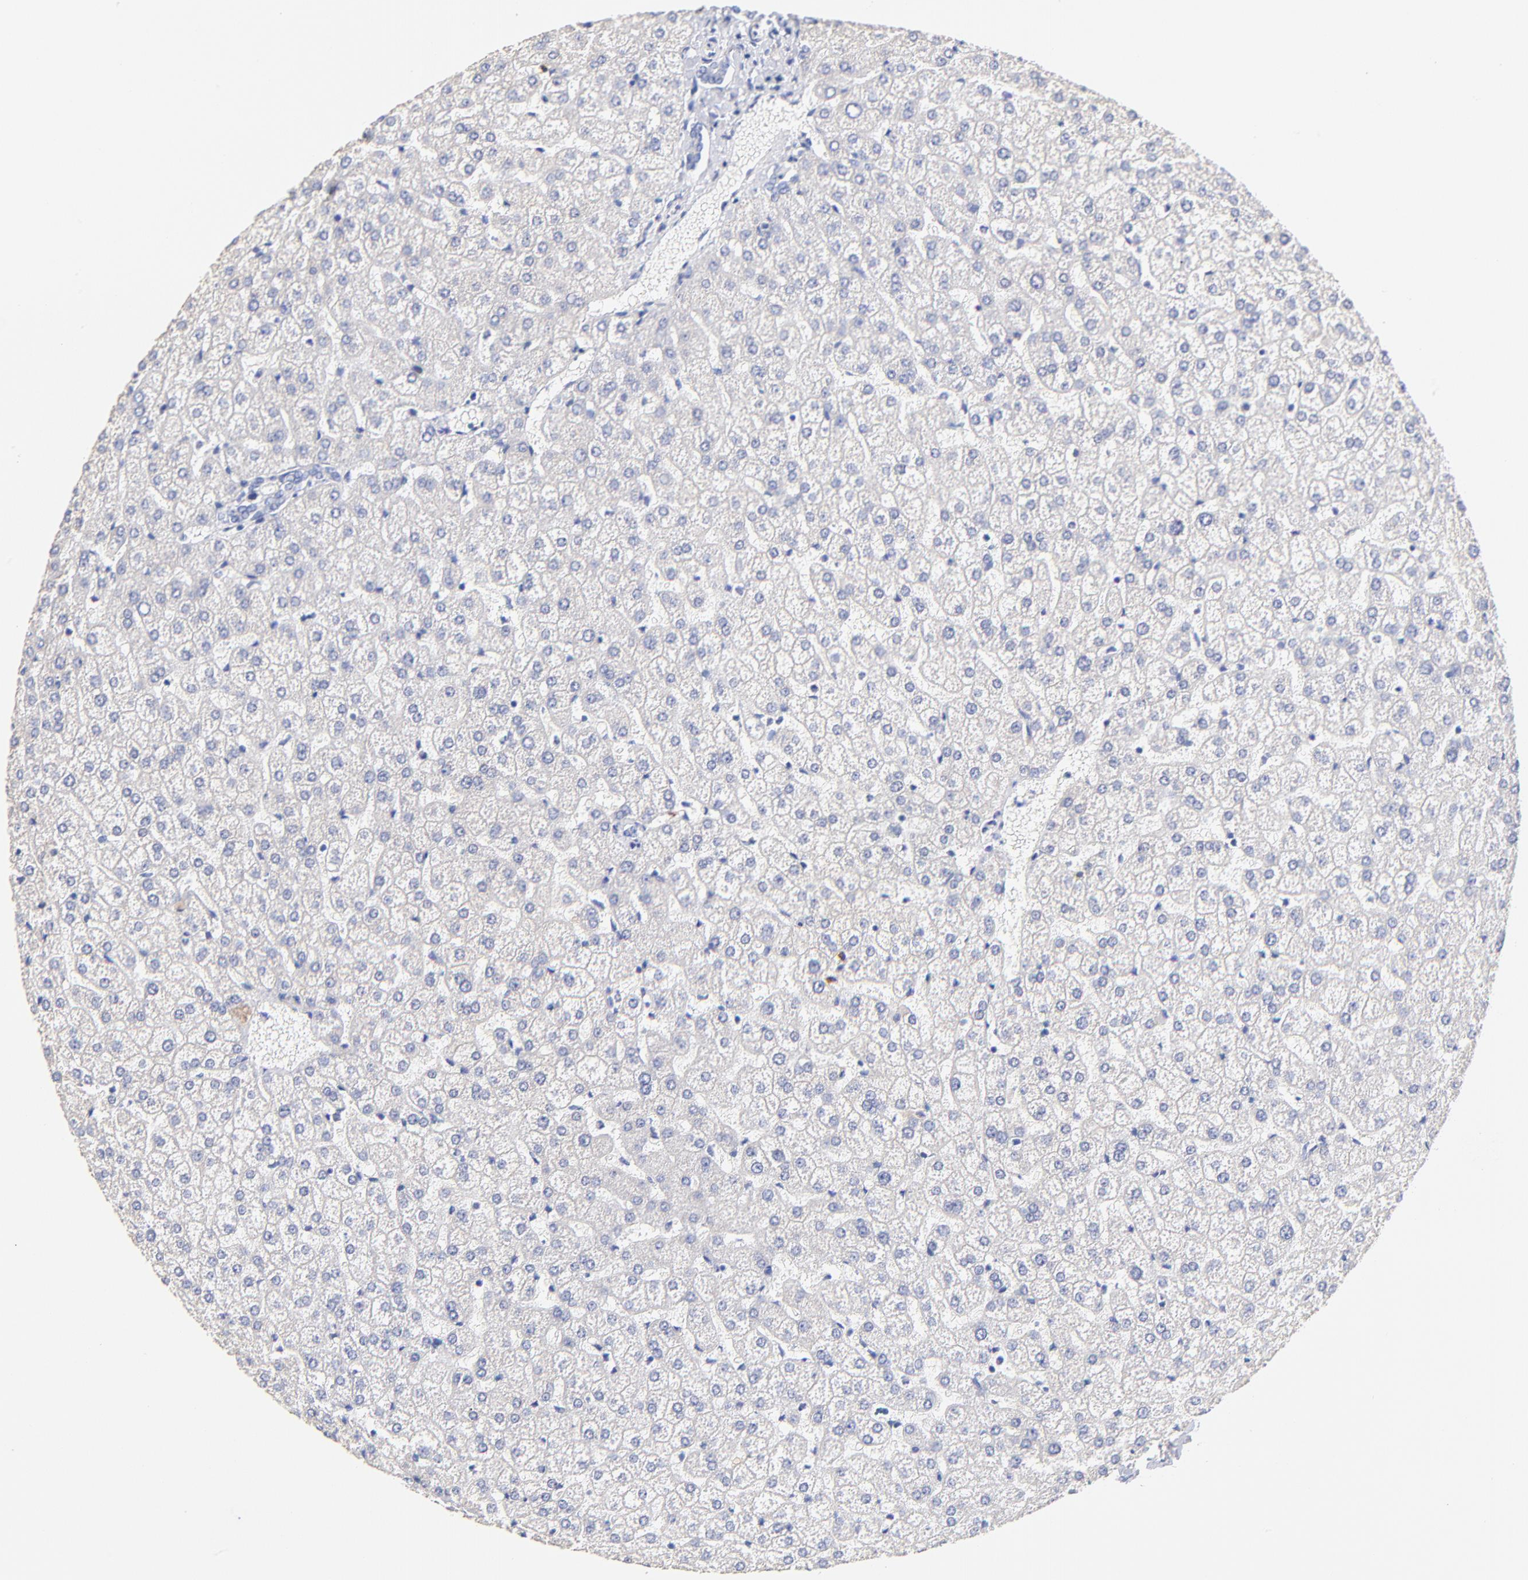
{"staining": {"intensity": "negative", "quantity": "none", "location": "none"}, "tissue": "liver", "cell_type": "Cholangiocytes", "image_type": "normal", "snomed": [{"axis": "morphology", "description": "Normal tissue, NOS"}, {"axis": "topography", "description": "Liver"}], "caption": "High power microscopy photomicrograph of an immunohistochemistry (IHC) image of unremarkable liver, revealing no significant staining in cholangiocytes.", "gene": "TNFRSF13C", "patient": {"sex": "female", "age": 32}}